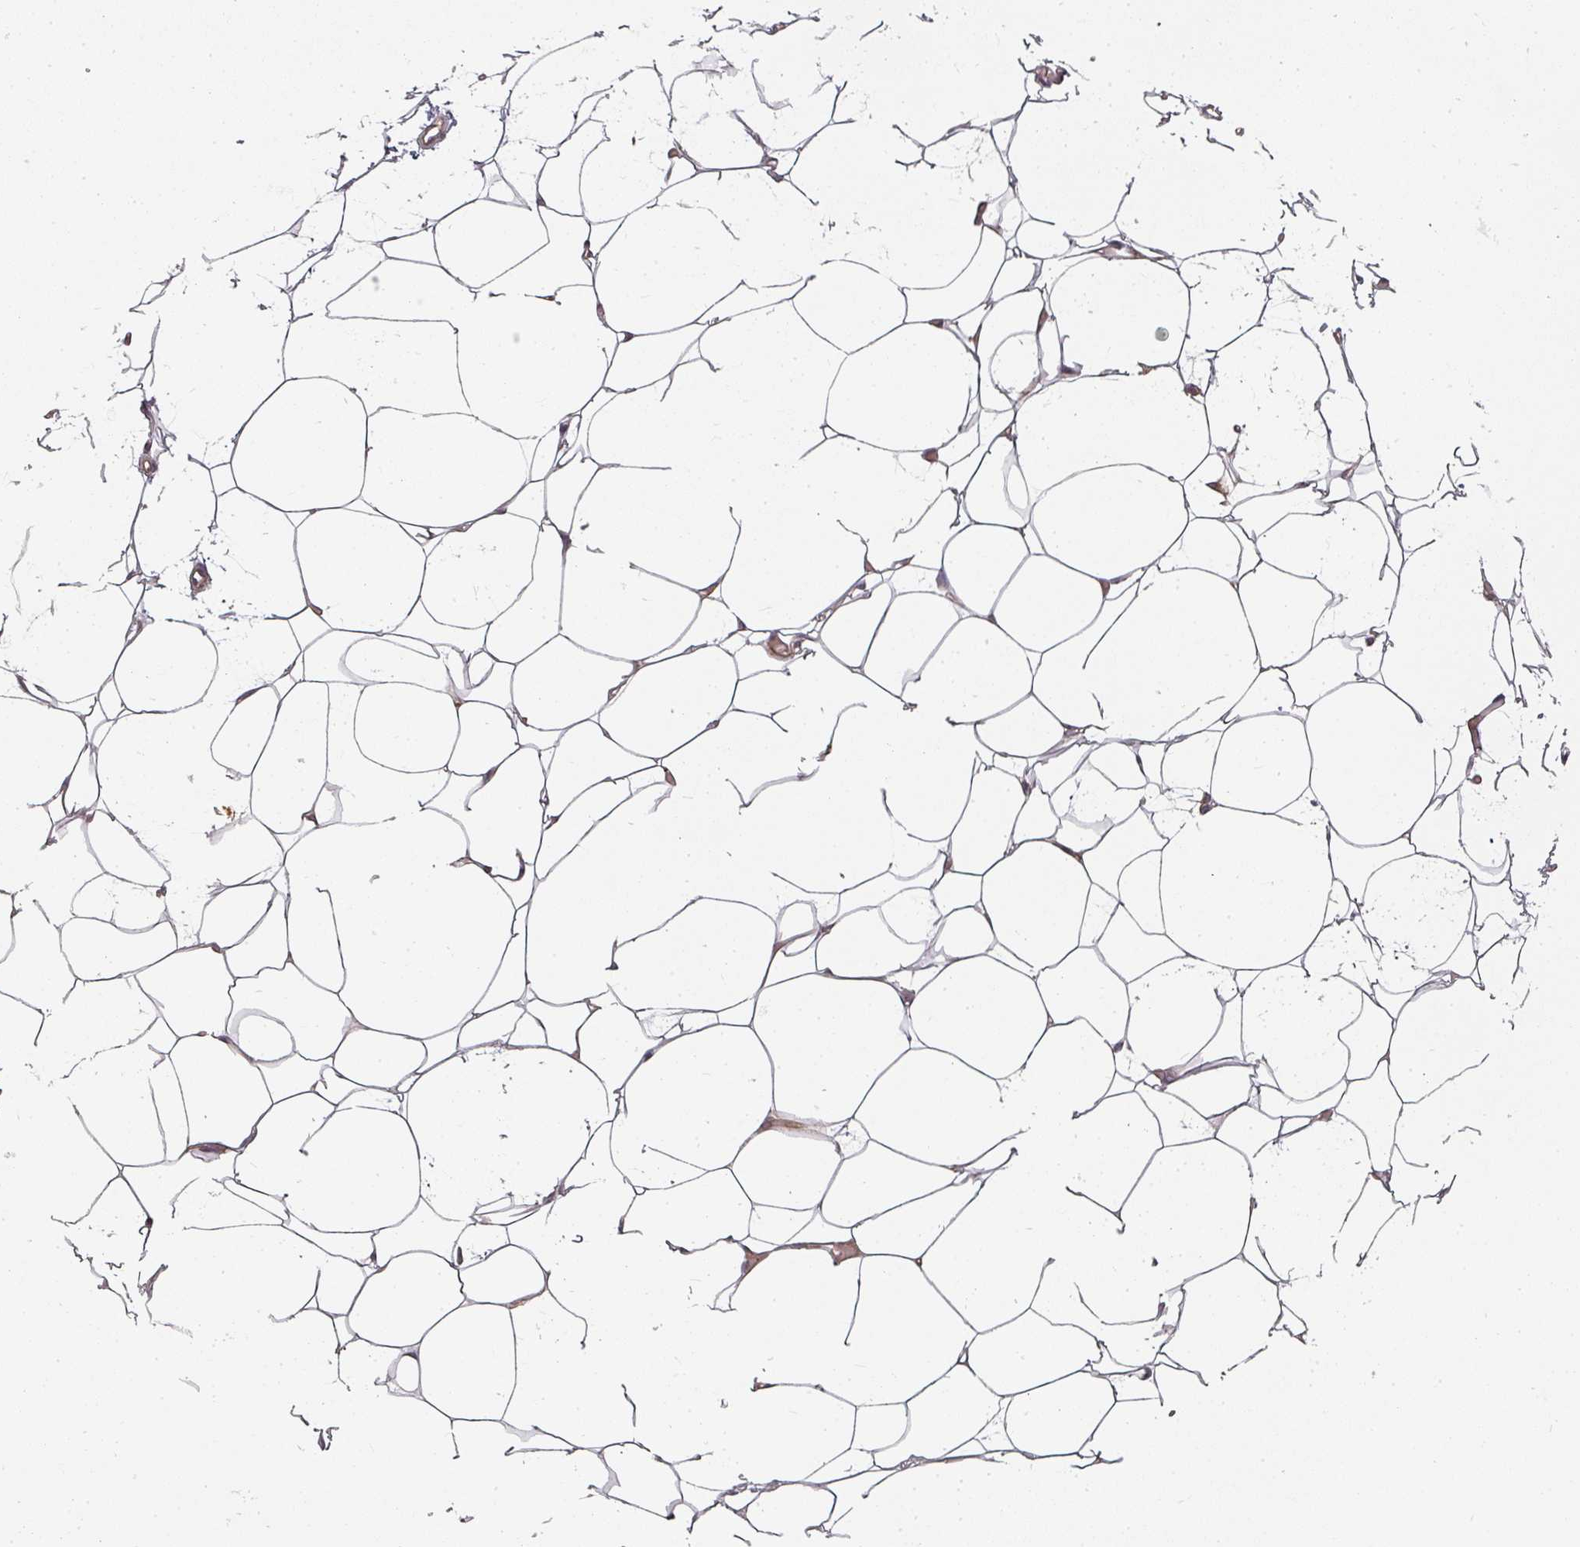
{"staining": {"intensity": "weak", "quantity": ">75%", "location": "cytoplasmic/membranous"}, "tissue": "adipose tissue", "cell_type": "Adipocytes", "image_type": "normal", "snomed": [{"axis": "morphology", "description": "Normal tissue, NOS"}, {"axis": "topography", "description": "Breast"}], "caption": "High-magnification brightfield microscopy of unremarkable adipose tissue stained with DAB (brown) and counterstained with hematoxylin (blue). adipocytes exhibit weak cytoplasmic/membranous expression is present in approximately>75% of cells.", "gene": "CLIC1", "patient": {"sex": "female", "age": 23}}